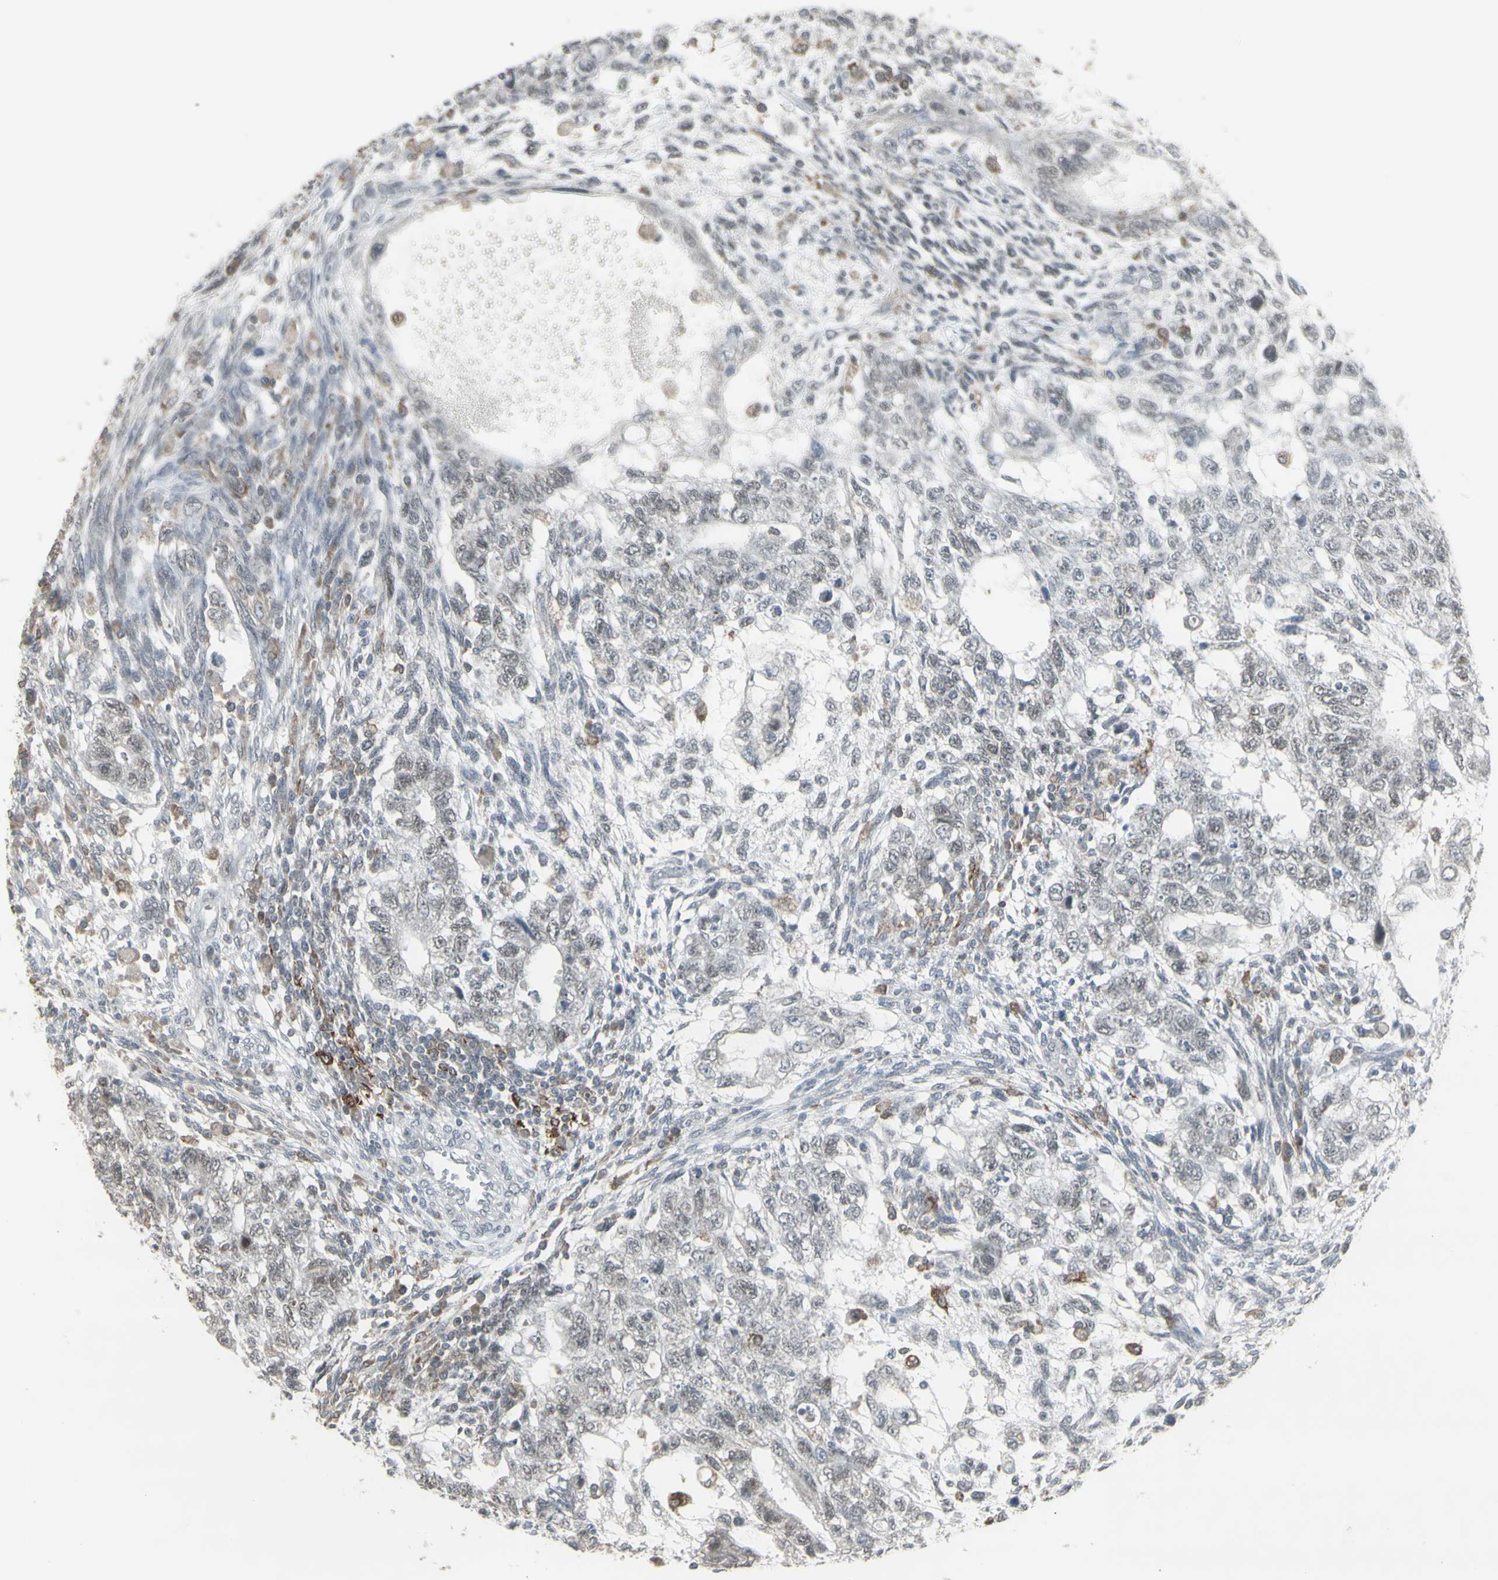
{"staining": {"intensity": "moderate", "quantity": "<25%", "location": "cytoplasmic/membranous"}, "tissue": "testis cancer", "cell_type": "Tumor cells", "image_type": "cancer", "snomed": [{"axis": "morphology", "description": "Normal tissue, NOS"}, {"axis": "morphology", "description": "Carcinoma, Embryonal, NOS"}, {"axis": "topography", "description": "Testis"}], "caption": "Tumor cells display low levels of moderate cytoplasmic/membranous staining in about <25% of cells in human testis embryonal carcinoma. (Brightfield microscopy of DAB IHC at high magnification).", "gene": "SAMSN1", "patient": {"sex": "male", "age": 36}}